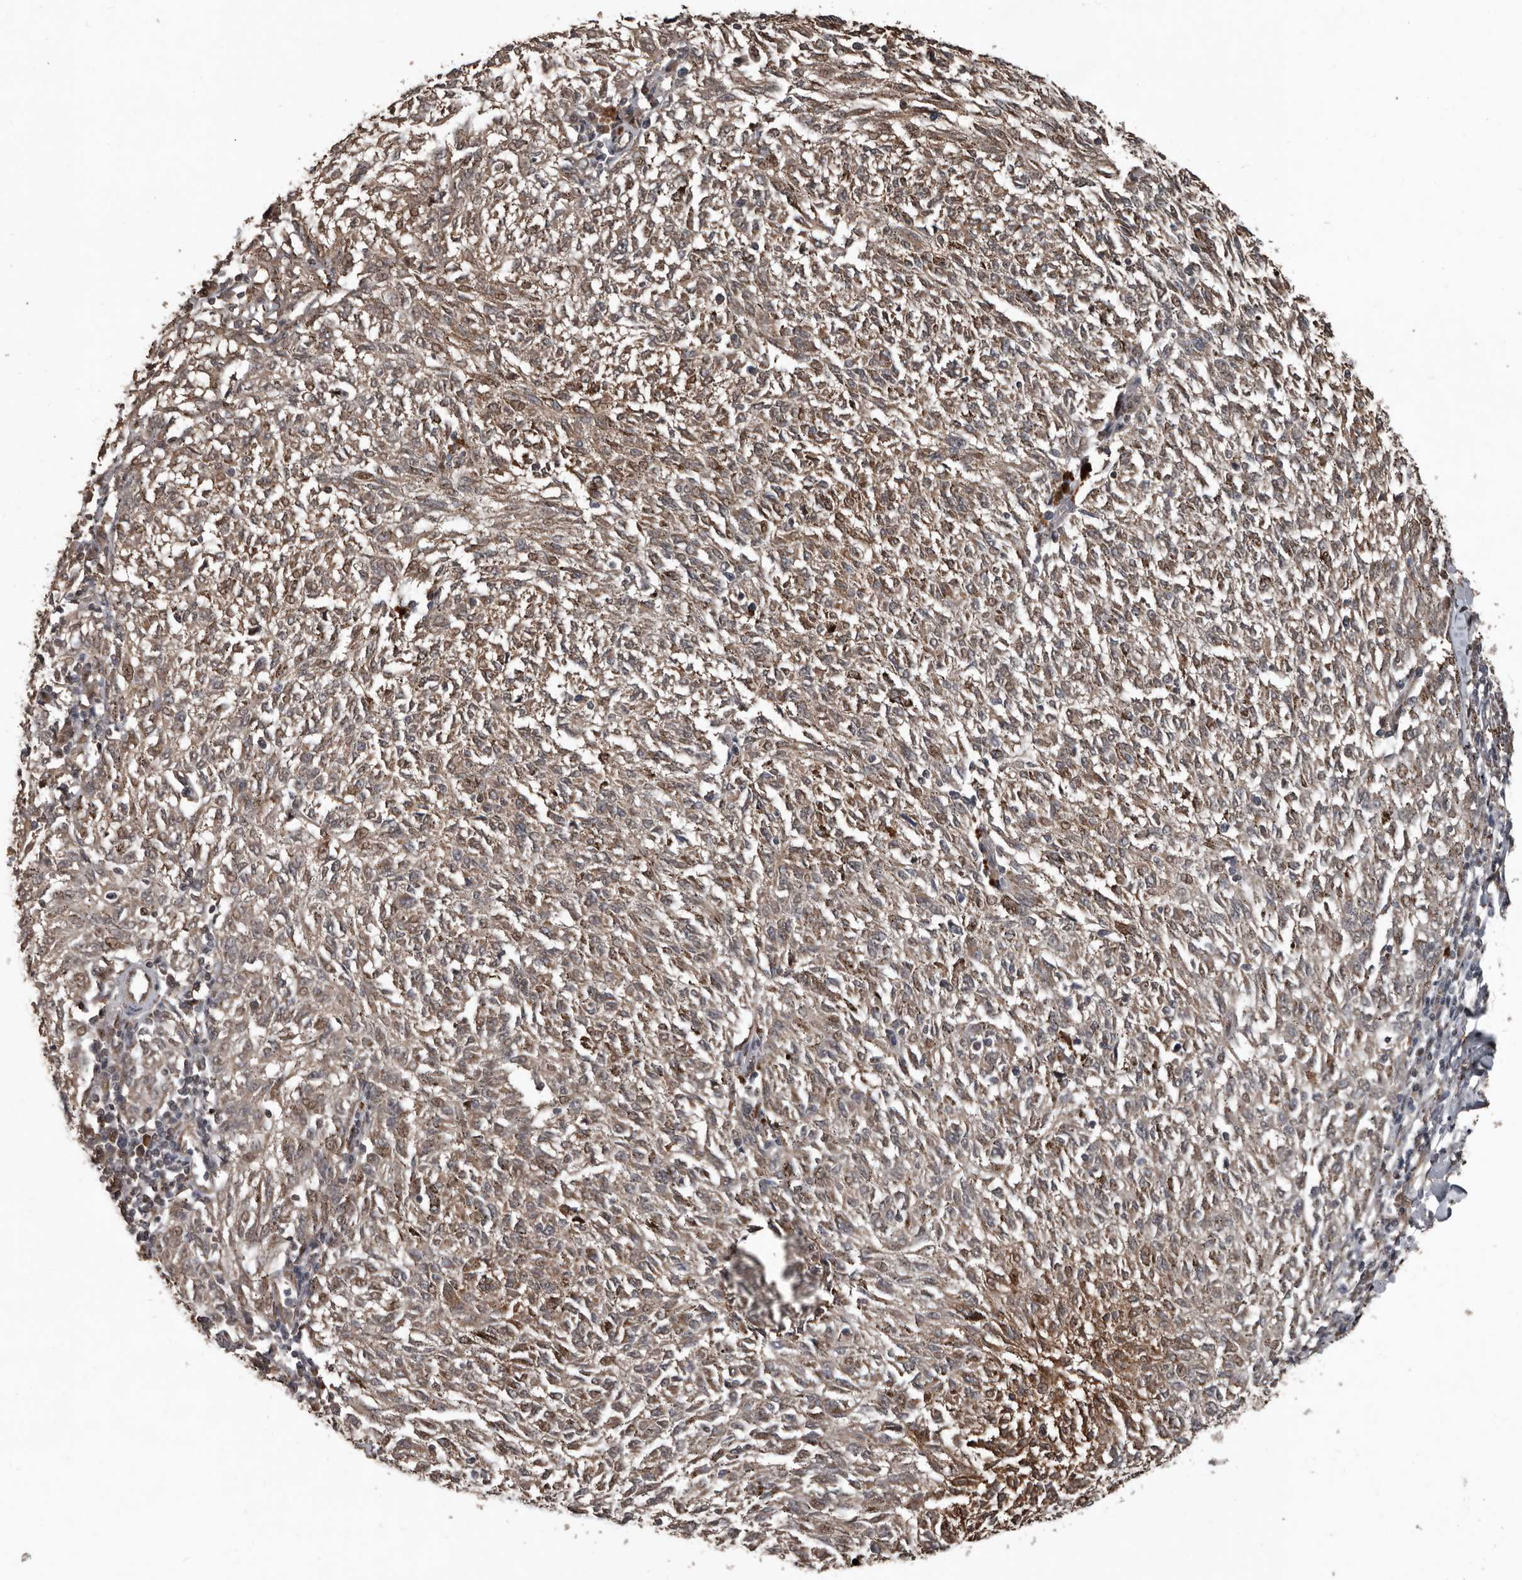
{"staining": {"intensity": "weak", "quantity": ">75%", "location": "cytoplasmic/membranous,nuclear"}, "tissue": "melanoma", "cell_type": "Tumor cells", "image_type": "cancer", "snomed": [{"axis": "morphology", "description": "Malignant melanoma, NOS"}, {"axis": "topography", "description": "Skin"}], "caption": "A high-resolution image shows immunohistochemistry (IHC) staining of melanoma, which shows weak cytoplasmic/membranous and nuclear expression in approximately >75% of tumor cells.", "gene": "FSBP", "patient": {"sex": "female", "age": 72}}